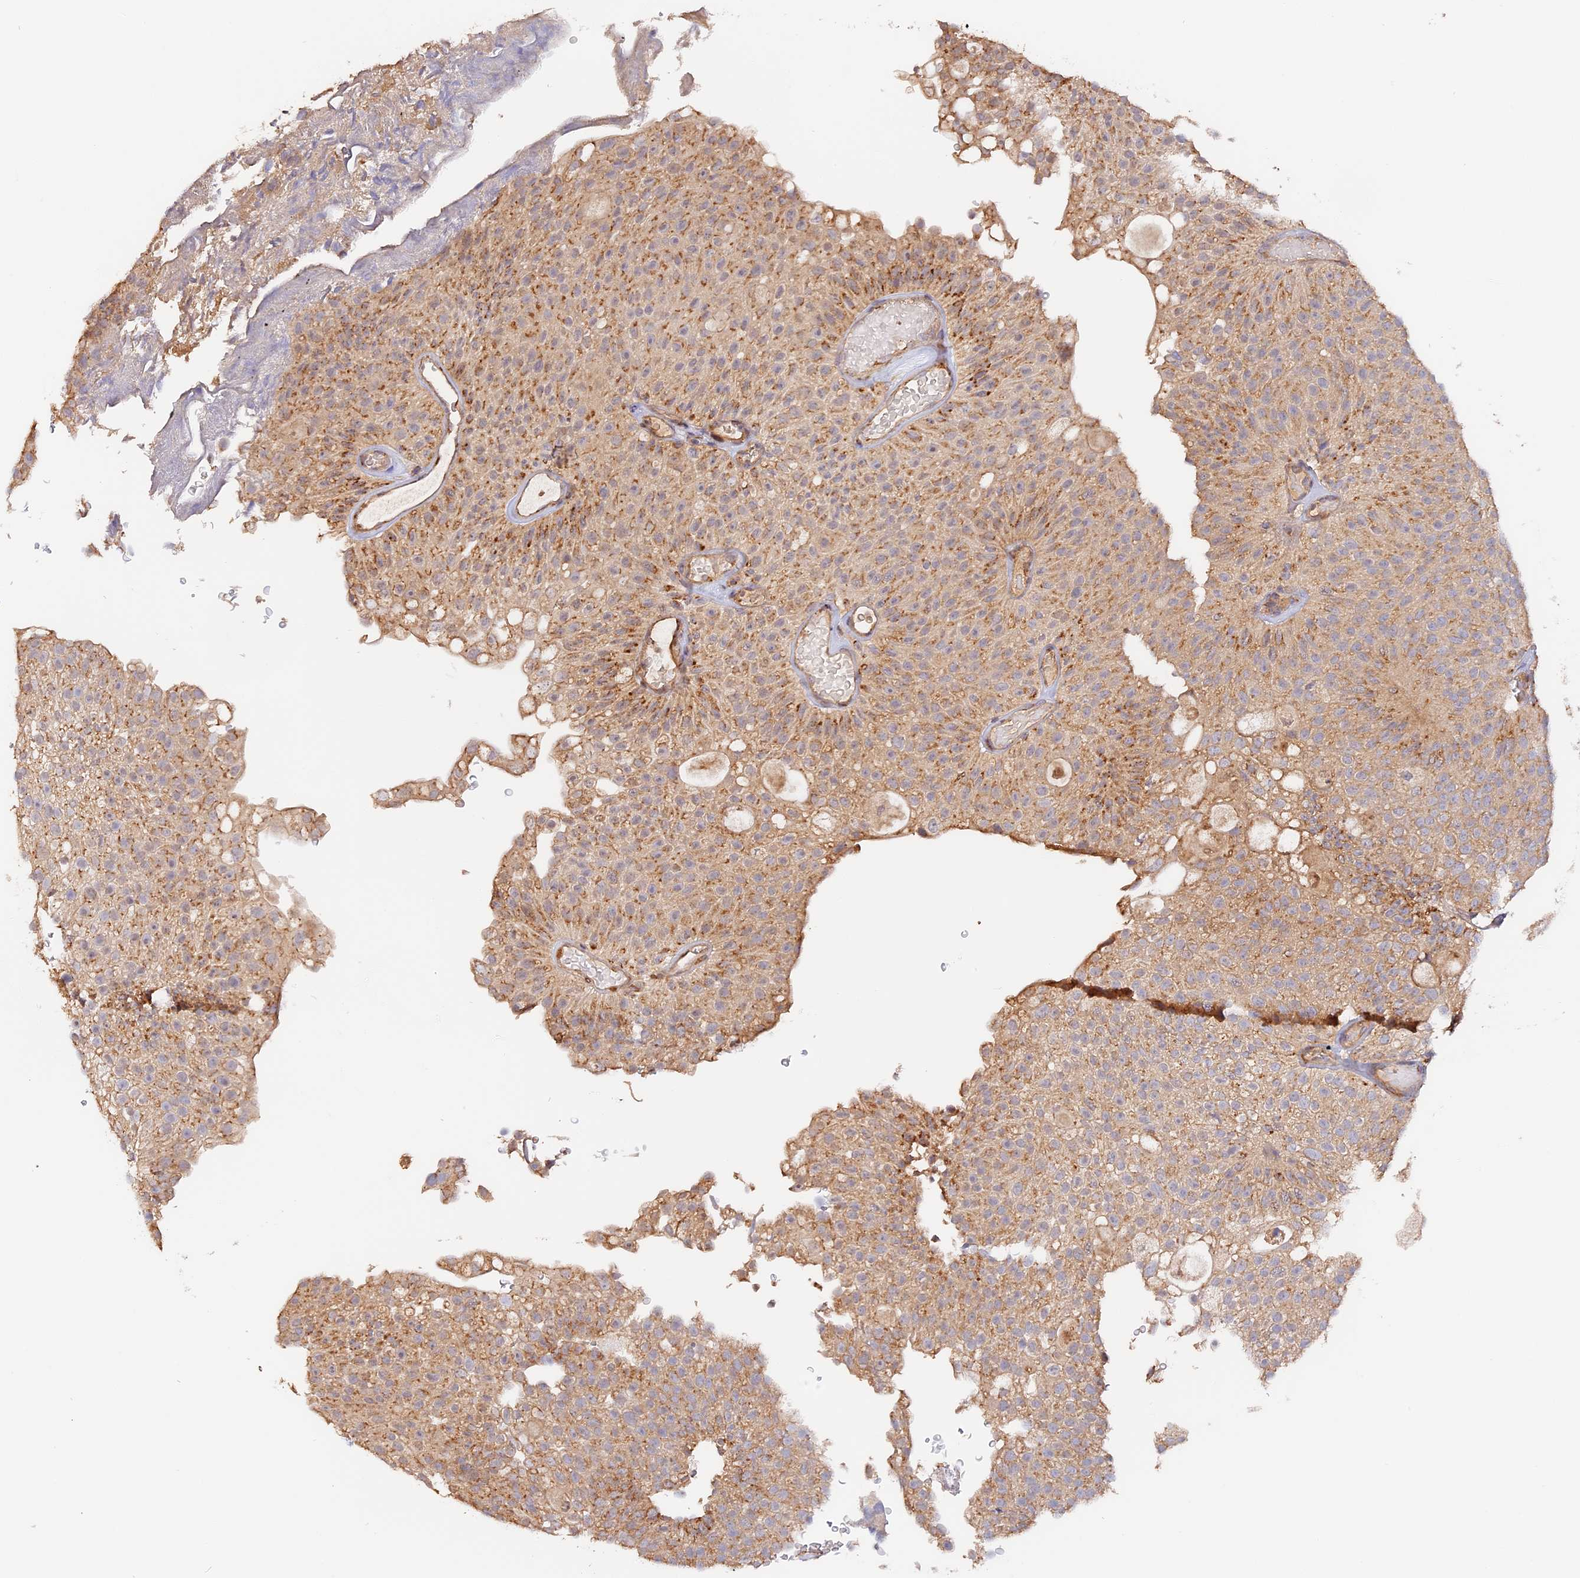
{"staining": {"intensity": "moderate", "quantity": ">75%", "location": "cytoplasmic/membranous"}, "tissue": "urothelial cancer", "cell_type": "Tumor cells", "image_type": "cancer", "snomed": [{"axis": "morphology", "description": "Urothelial carcinoma, Low grade"}, {"axis": "topography", "description": "Urinary bladder"}], "caption": "Protein analysis of urothelial cancer tissue reveals moderate cytoplasmic/membranous expression in about >75% of tumor cells.", "gene": "TANGO6", "patient": {"sex": "male", "age": 78}}